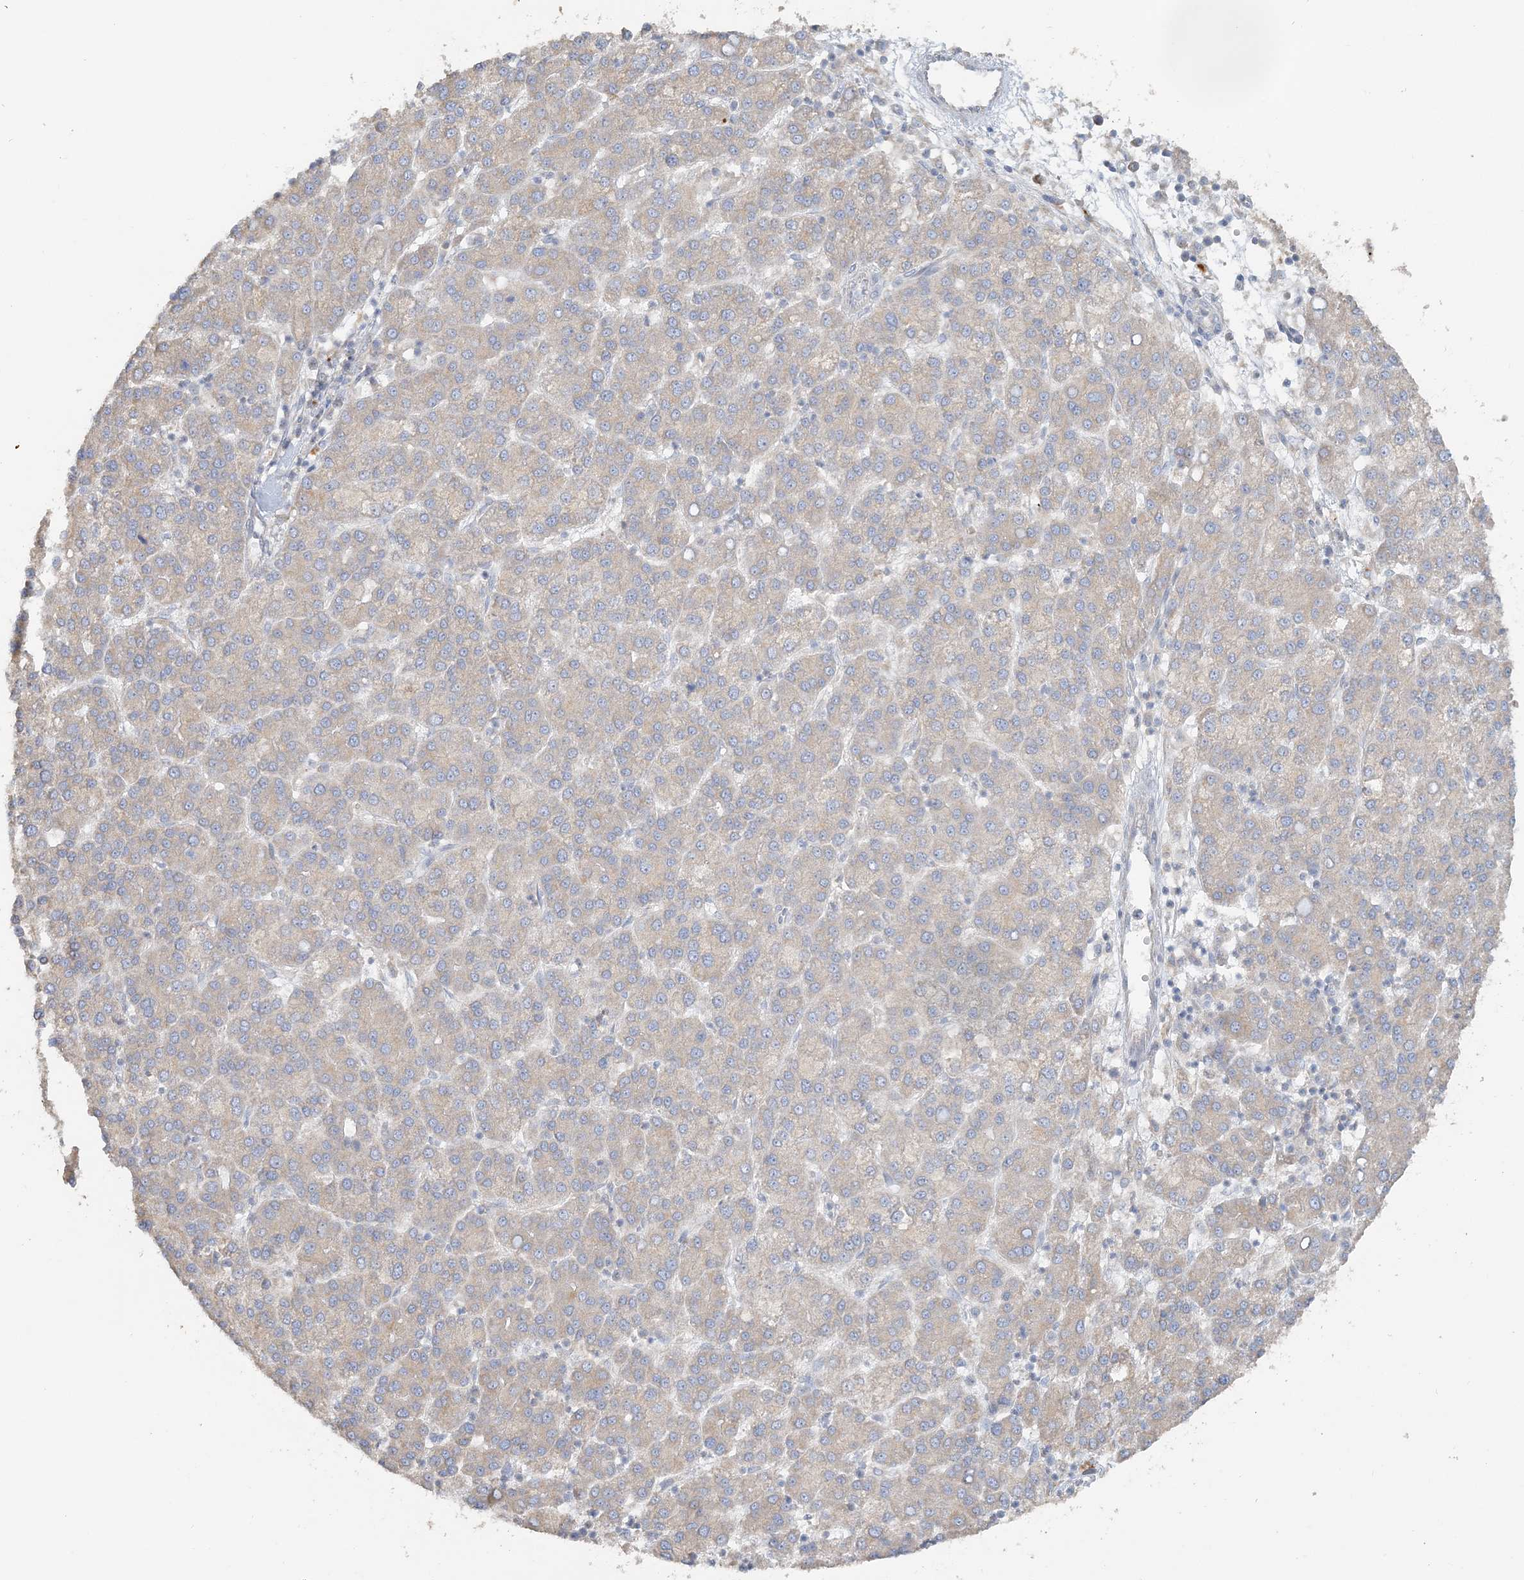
{"staining": {"intensity": "weak", "quantity": "25%-75%", "location": "cytoplasmic/membranous"}, "tissue": "liver cancer", "cell_type": "Tumor cells", "image_type": "cancer", "snomed": [{"axis": "morphology", "description": "Carcinoma, Hepatocellular, NOS"}, {"axis": "topography", "description": "Liver"}], "caption": "IHC of human liver cancer (hepatocellular carcinoma) reveals low levels of weak cytoplasmic/membranous positivity in about 25%-75% of tumor cells.", "gene": "TBC1D5", "patient": {"sex": "female", "age": 58}}